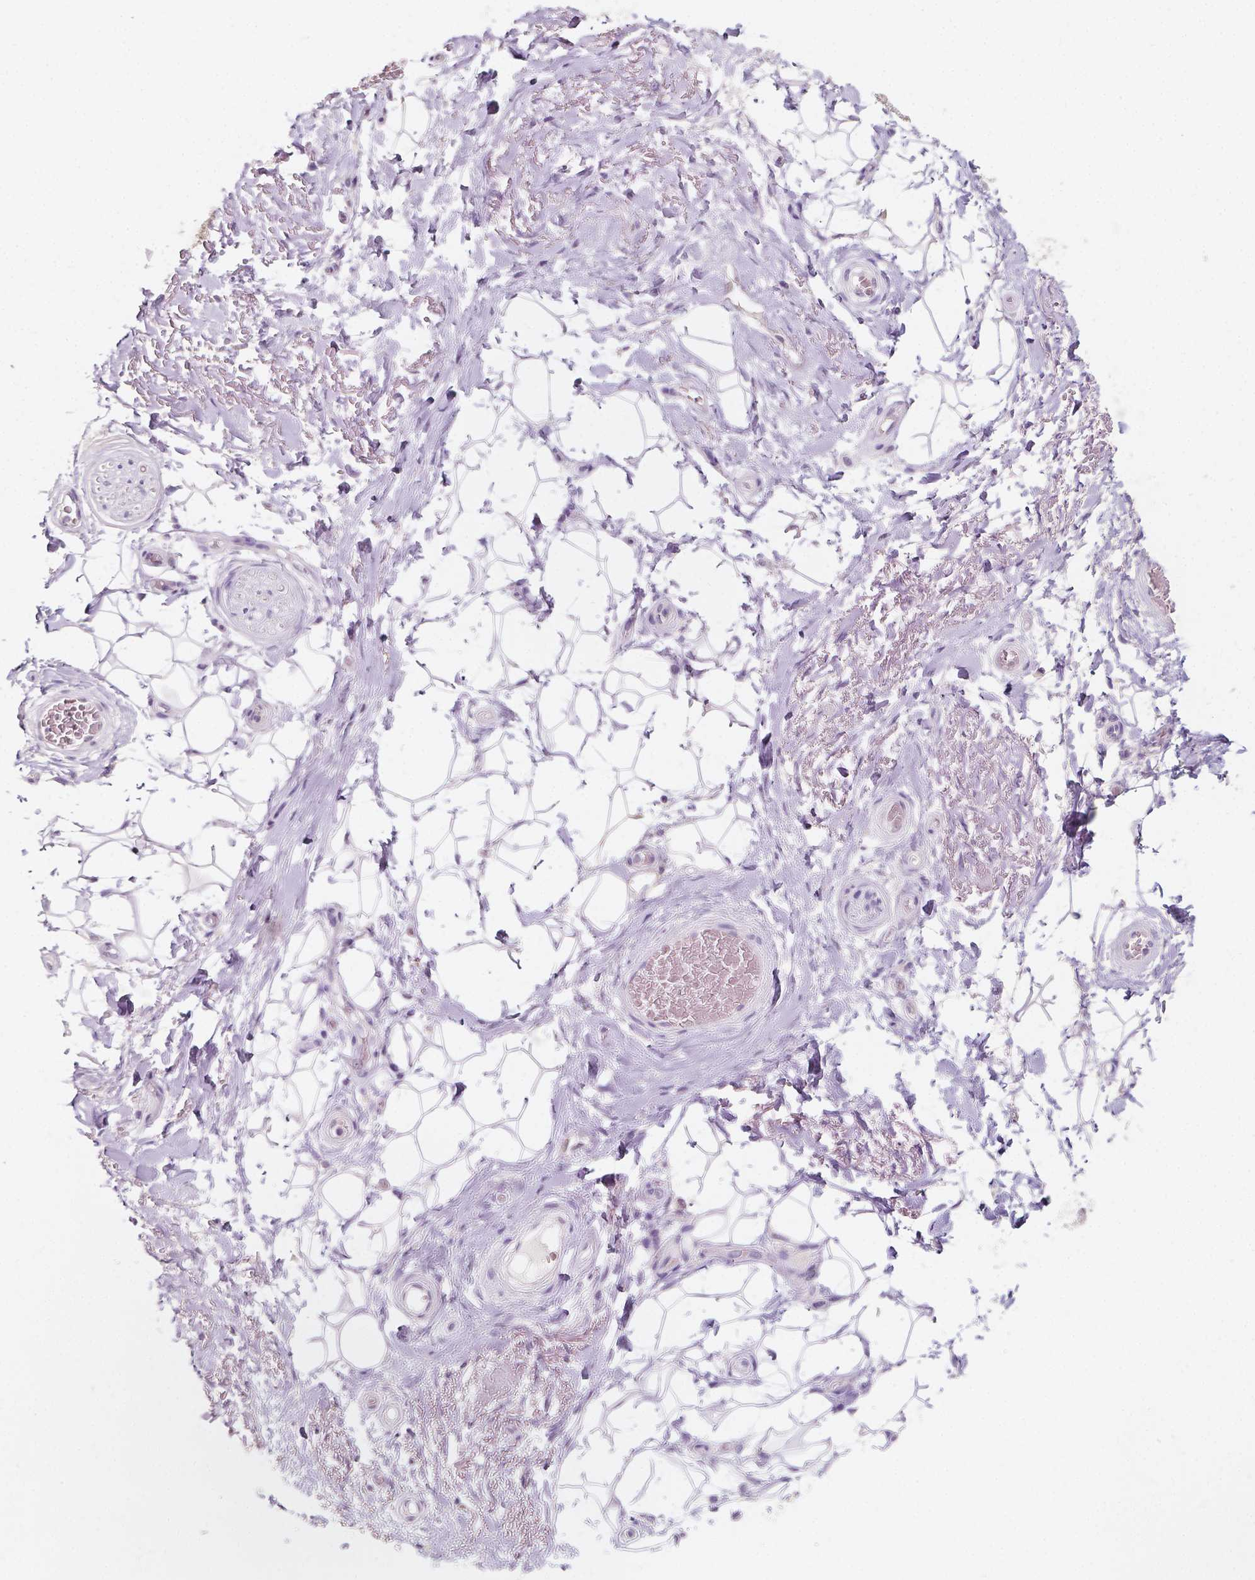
{"staining": {"intensity": "negative", "quantity": "none", "location": "none"}, "tissue": "adipose tissue", "cell_type": "Adipocytes", "image_type": "normal", "snomed": [{"axis": "morphology", "description": "Normal tissue, NOS"}, {"axis": "topography", "description": "Anal"}, {"axis": "topography", "description": "Peripheral nerve tissue"}], "caption": "IHC image of benign adipose tissue: human adipose tissue stained with DAB (3,3'-diaminobenzidine) exhibits no significant protein staining in adipocytes. (DAB (3,3'-diaminobenzidine) IHC, high magnification).", "gene": "TAL1", "patient": {"sex": "male", "age": 53}}